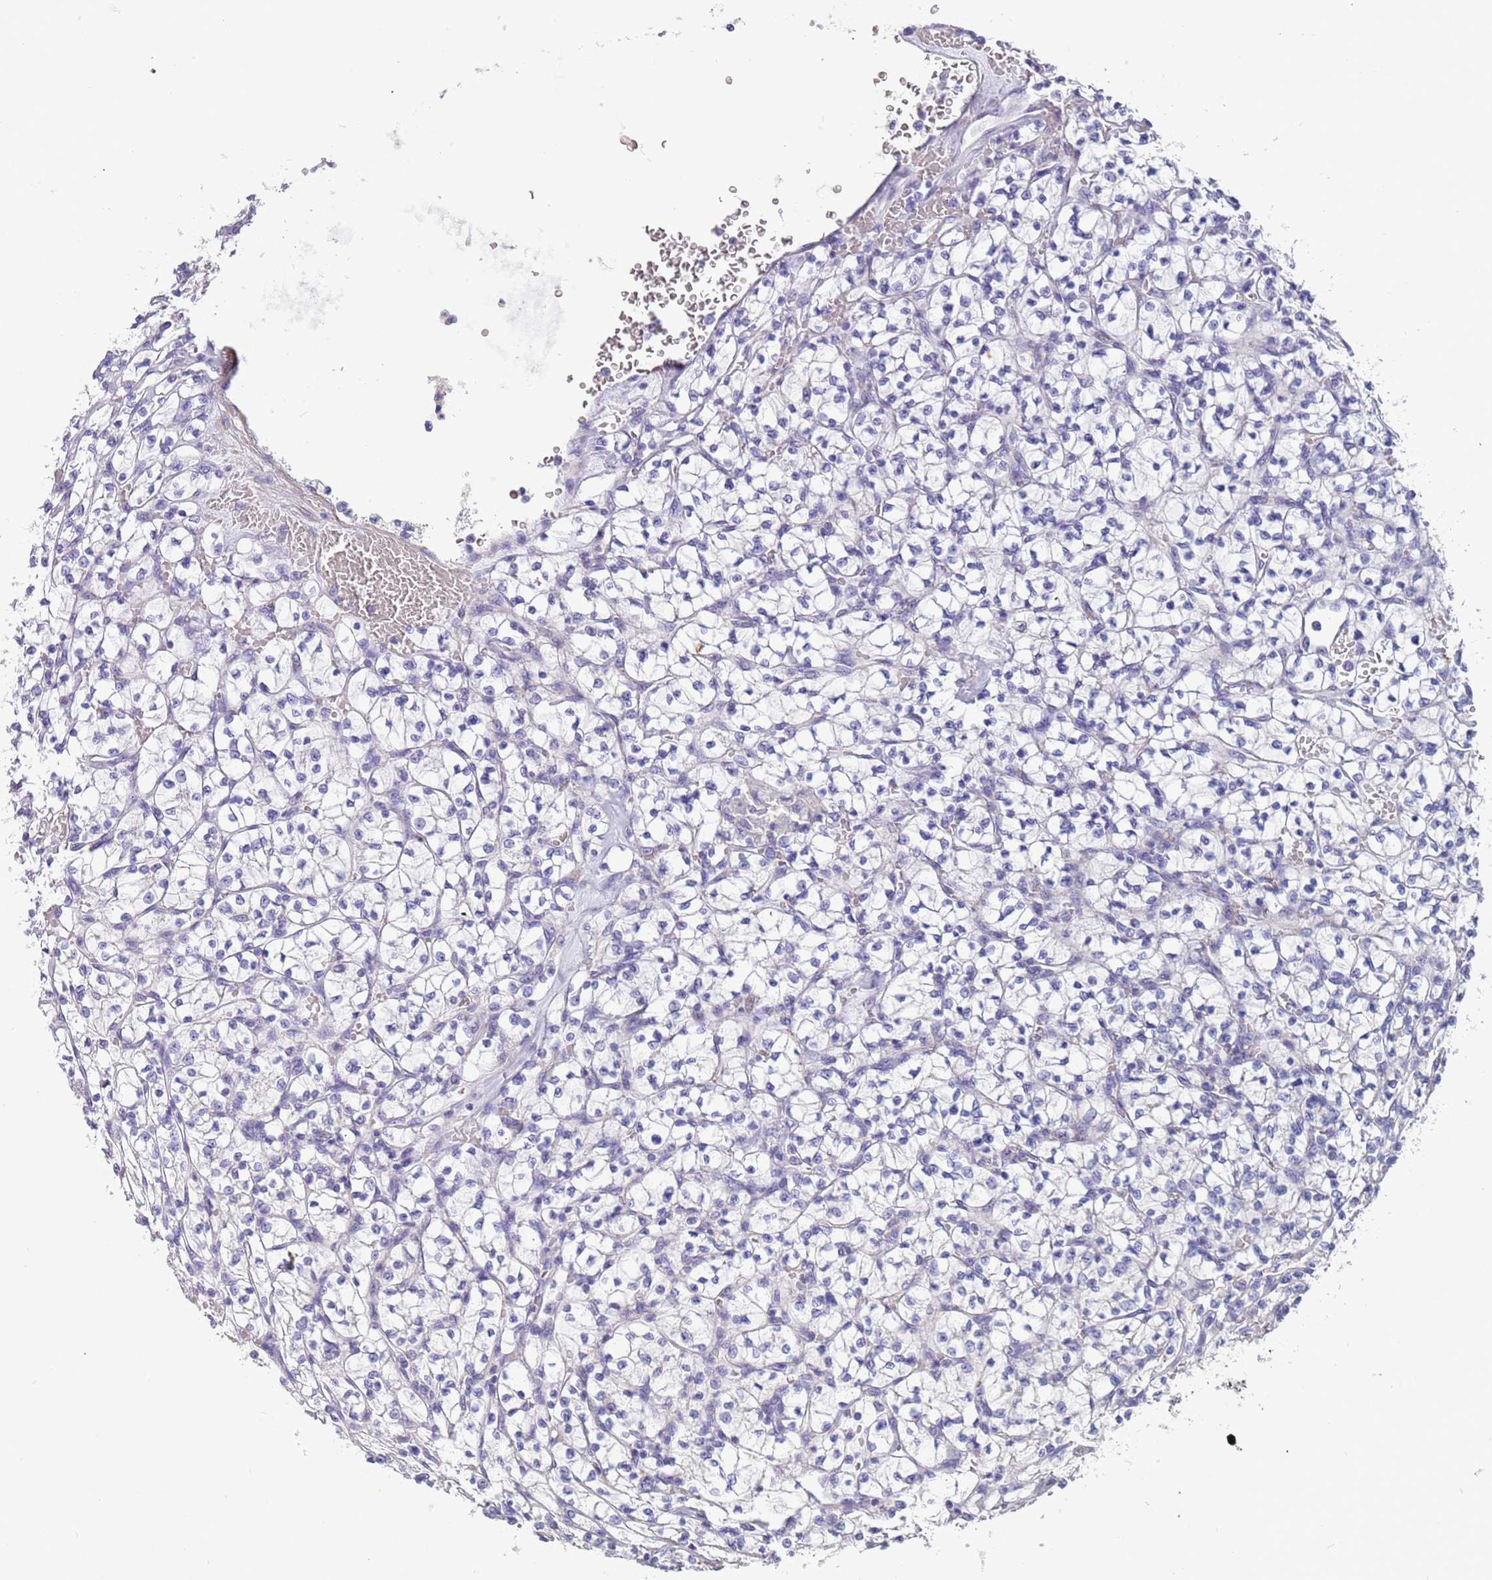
{"staining": {"intensity": "negative", "quantity": "none", "location": "none"}, "tissue": "renal cancer", "cell_type": "Tumor cells", "image_type": "cancer", "snomed": [{"axis": "morphology", "description": "Adenocarcinoma, NOS"}, {"axis": "topography", "description": "Kidney"}], "caption": "Photomicrograph shows no protein expression in tumor cells of renal cancer (adenocarcinoma) tissue.", "gene": "PCGF2", "patient": {"sex": "female", "age": 64}}